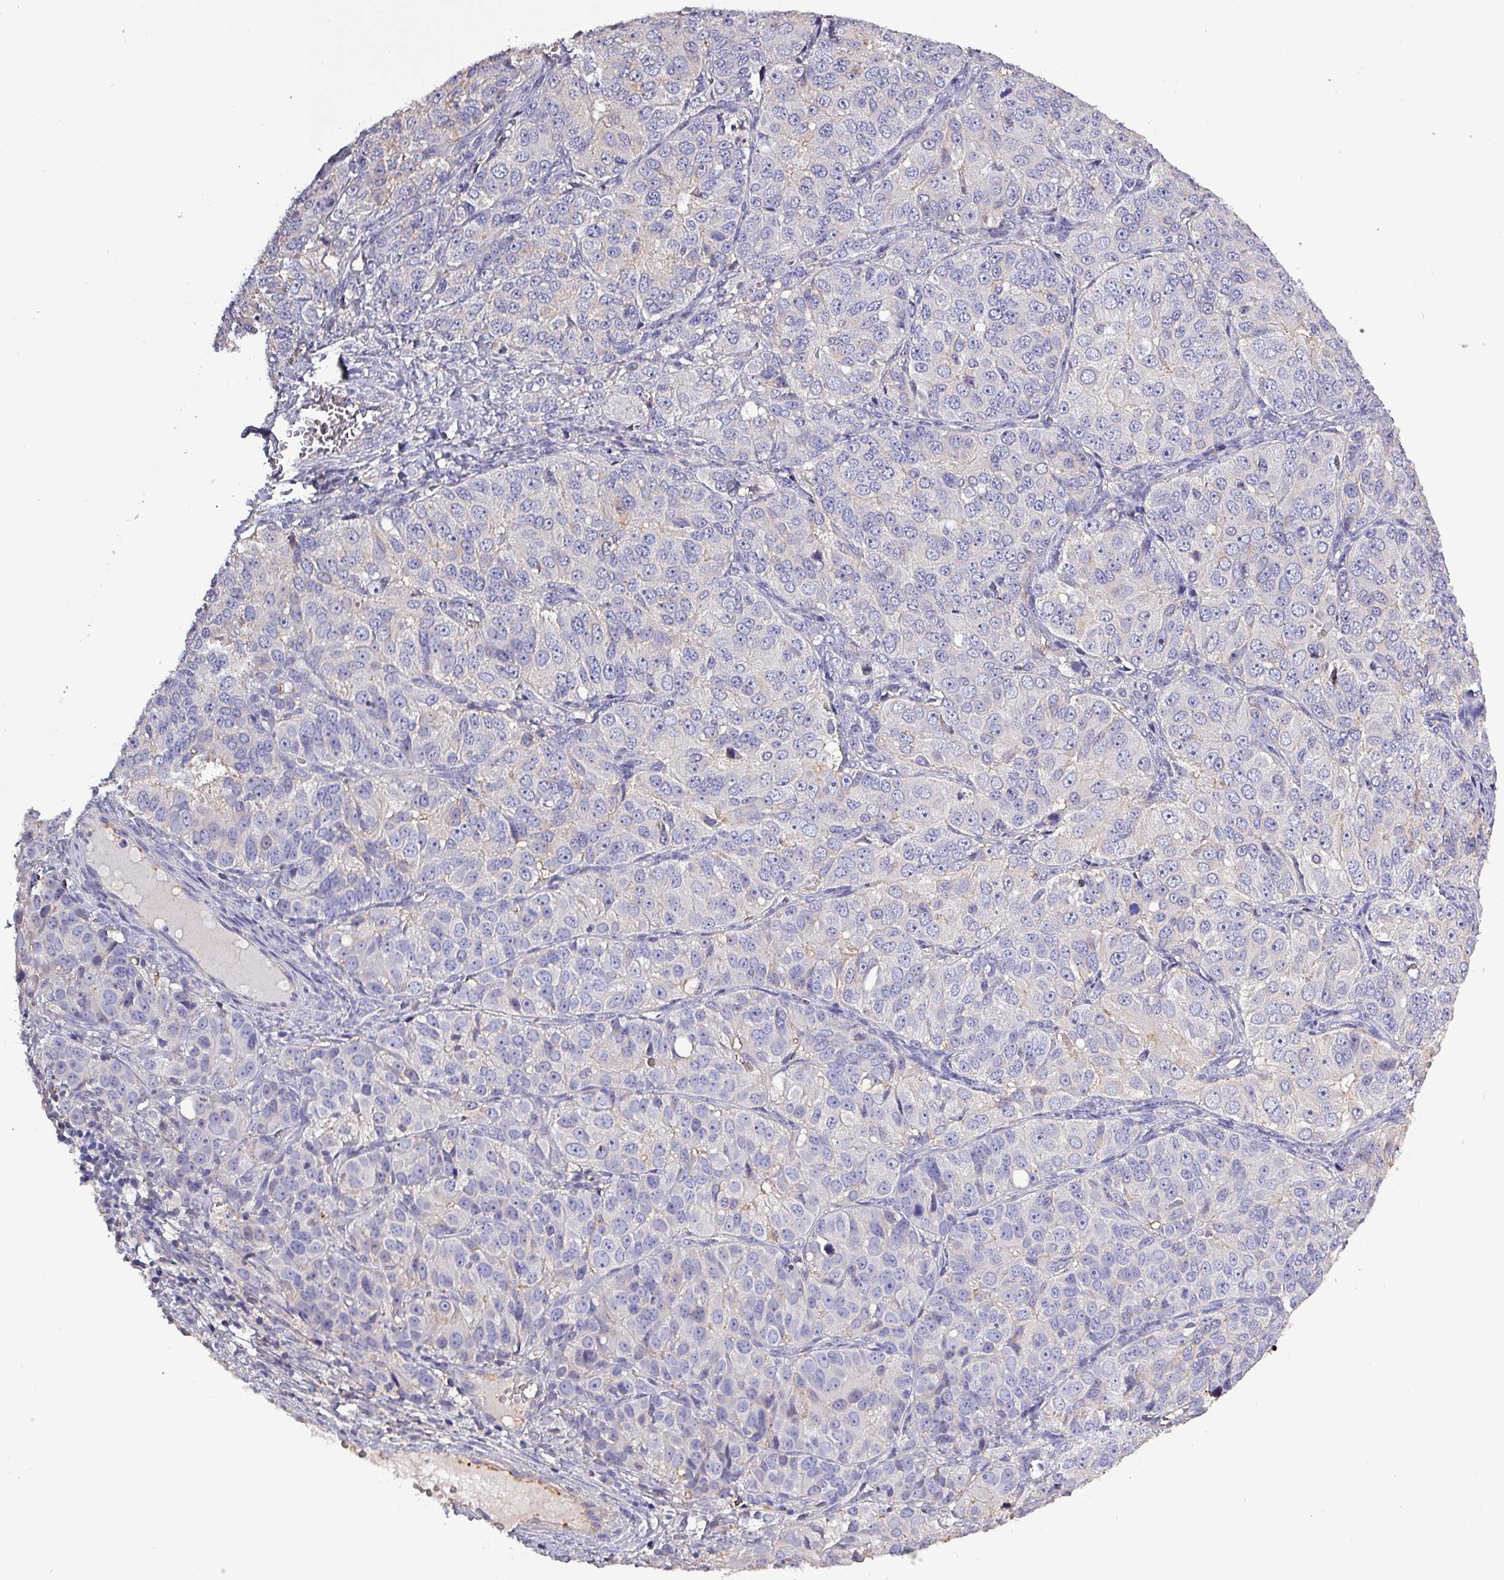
{"staining": {"intensity": "negative", "quantity": "none", "location": "none"}, "tissue": "ovarian cancer", "cell_type": "Tumor cells", "image_type": "cancer", "snomed": [{"axis": "morphology", "description": "Carcinoma, endometroid"}, {"axis": "topography", "description": "Ovary"}], "caption": "An immunohistochemistry histopathology image of ovarian endometroid carcinoma is shown. There is no staining in tumor cells of ovarian endometroid carcinoma.", "gene": "HTRA4", "patient": {"sex": "female", "age": 51}}